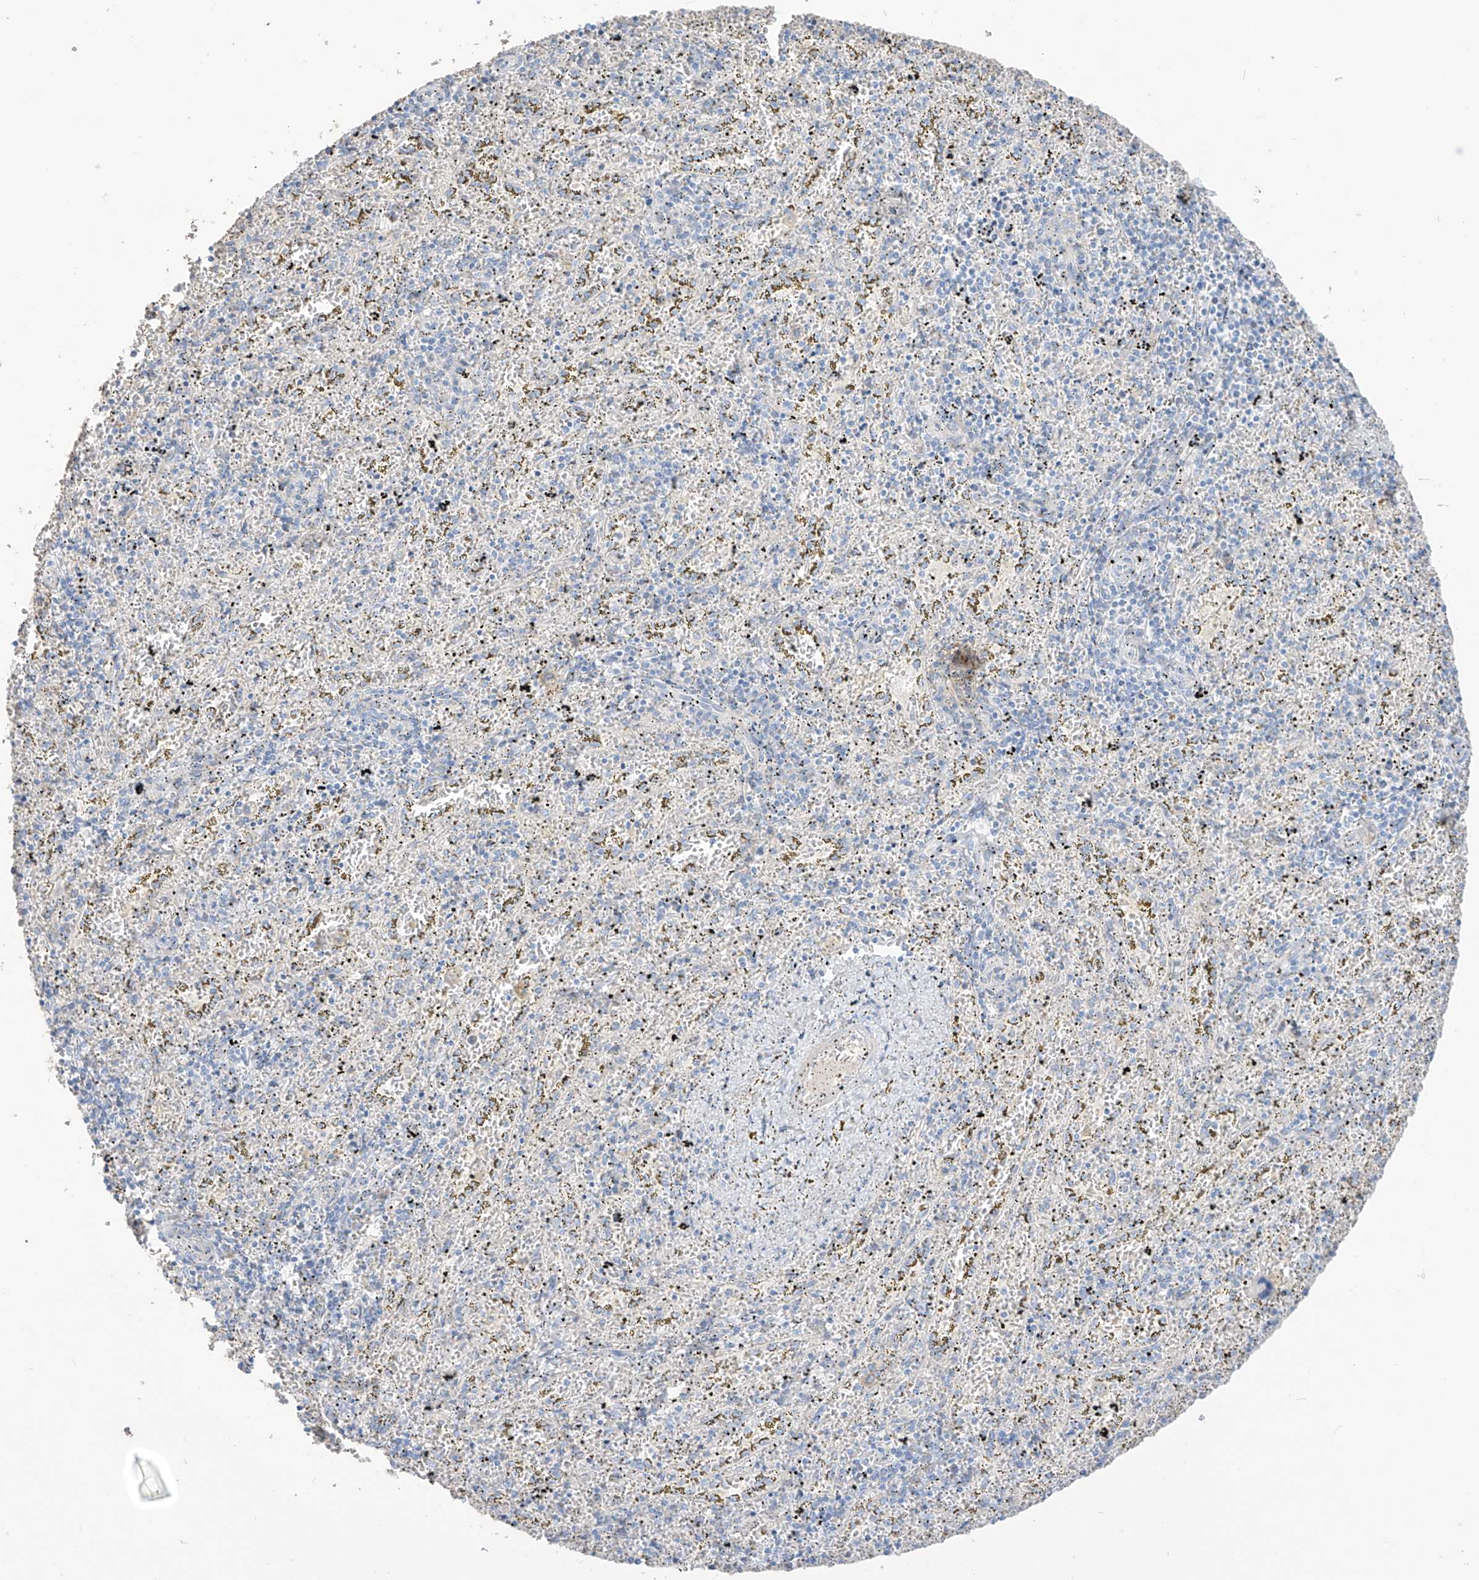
{"staining": {"intensity": "negative", "quantity": "none", "location": "none"}, "tissue": "spleen", "cell_type": "Cells in red pulp", "image_type": "normal", "snomed": [{"axis": "morphology", "description": "Normal tissue, NOS"}, {"axis": "topography", "description": "Spleen"}], "caption": "Immunohistochemistry photomicrograph of benign spleen stained for a protein (brown), which demonstrates no expression in cells in red pulp.", "gene": "ASPRV1", "patient": {"sex": "male", "age": 11}}